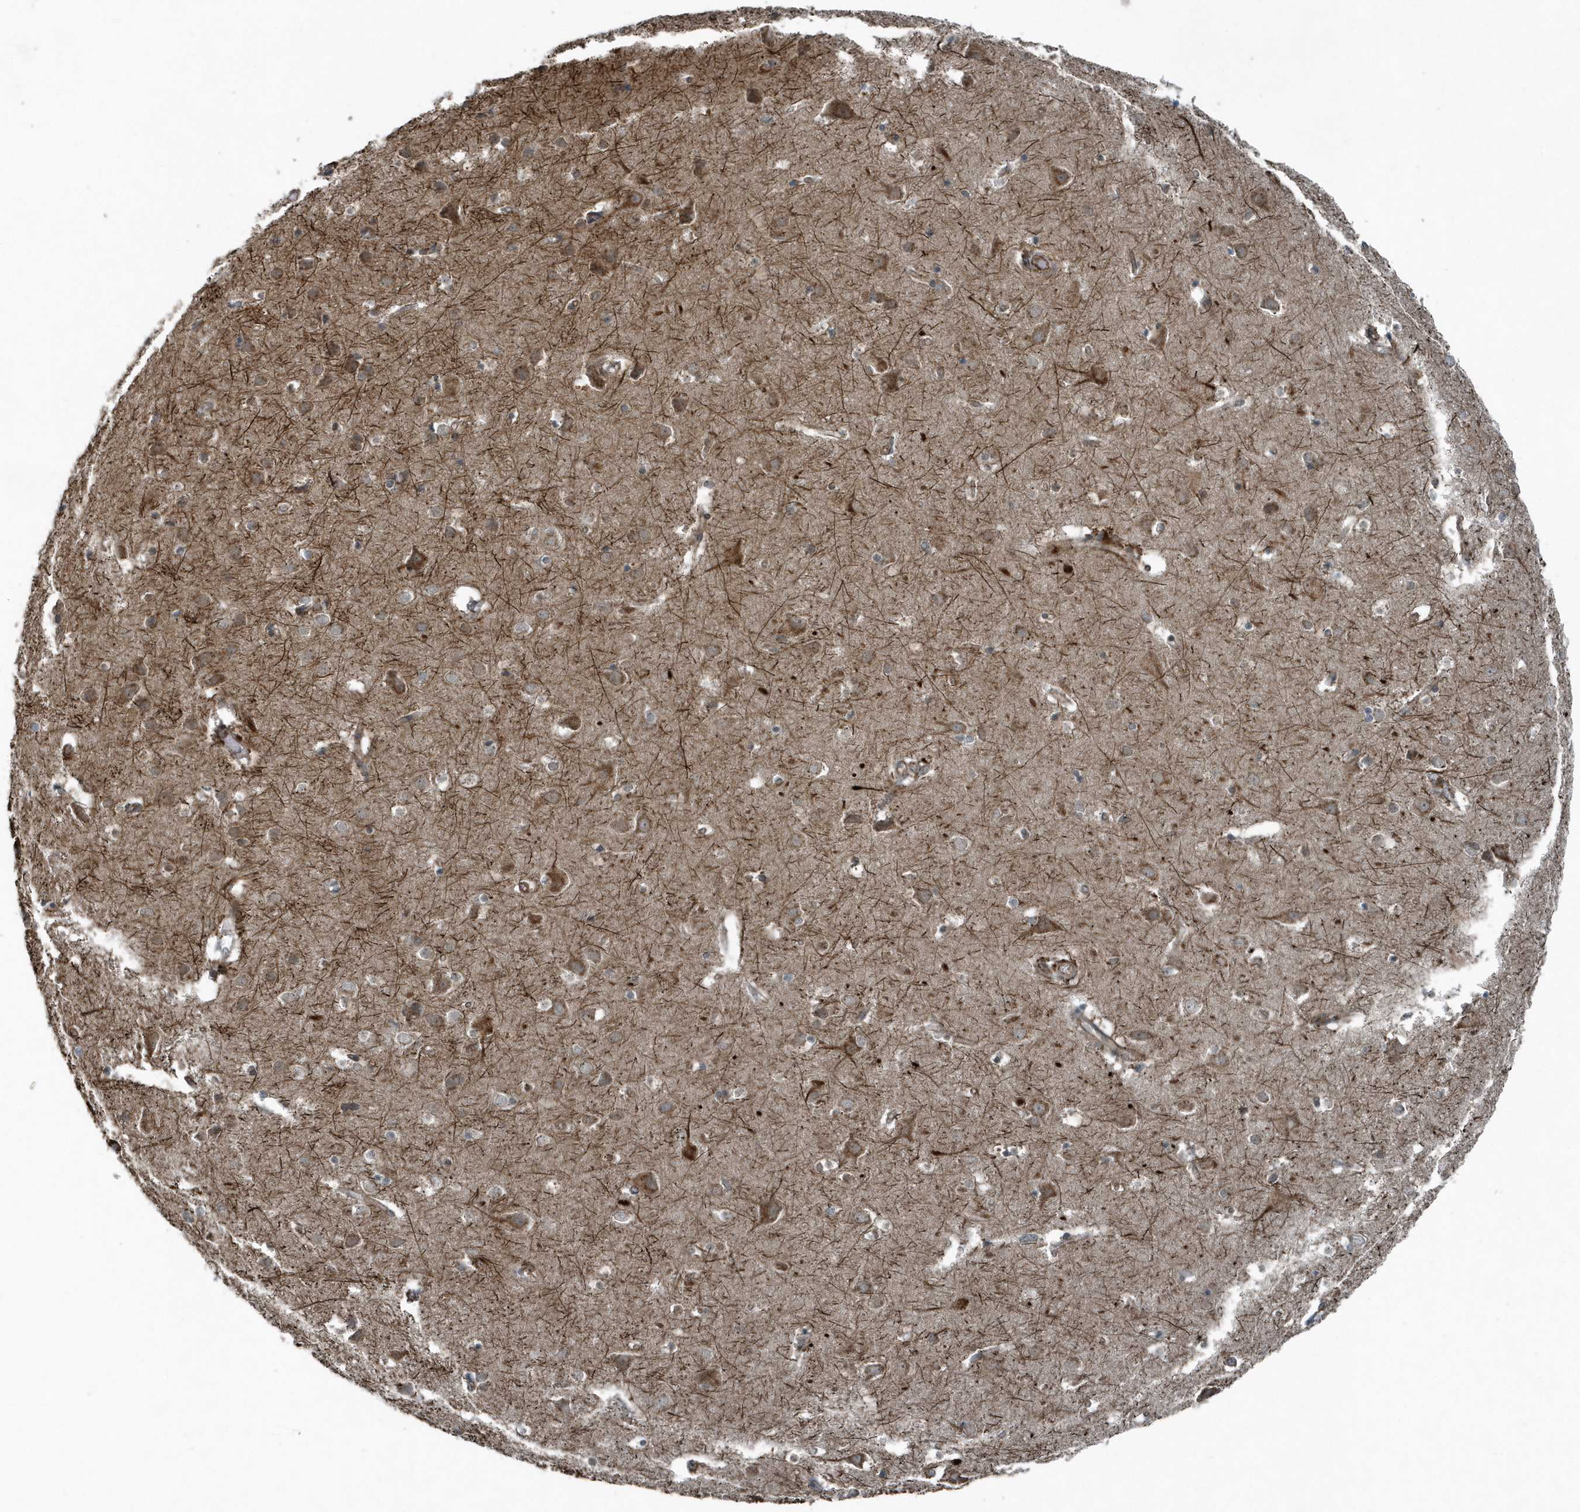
{"staining": {"intensity": "weak", "quantity": "25%-75%", "location": "cytoplasmic/membranous"}, "tissue": "cerebral cortex", "cell_type": "Endothelial cells", "image_type": "normal", "snomed": [{"axis": "morphology", "description": "Normal tissue, NOS"}, {"axis": "topography", "description": "Cerebral cortex"}], "caption": "Immunohistochemistry of normal human cerebral cortex reveals low levels of weak cytoplasmic/membranous expression in approximately 25%-75% of endothelial cells. Using DAB (brown) and hematoxylin (blue) stains, captured at high magnification using brightfield microscopy.", "gene": "GCC2", "patient": {"sex": "male", "age": 54}}